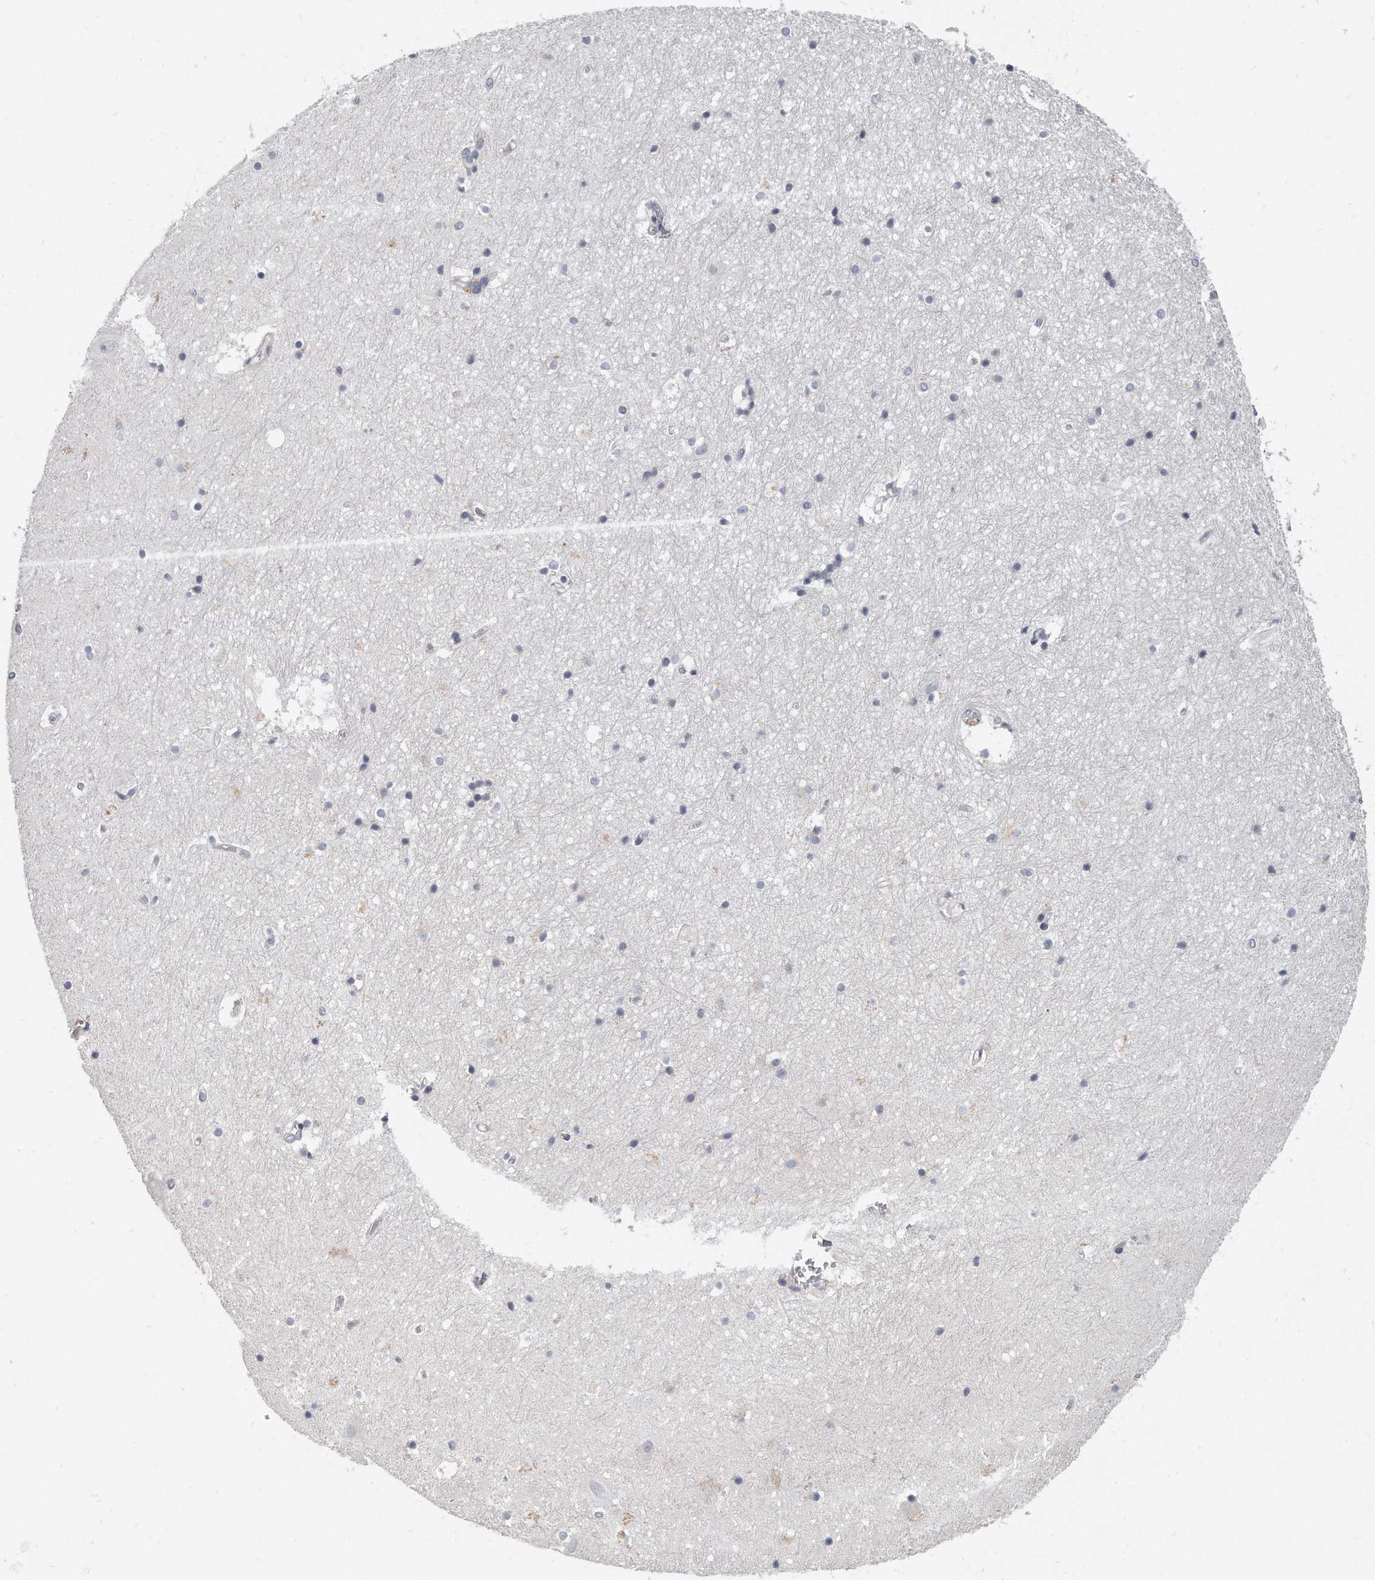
{"staining": {"intensity": "negative", "quantity": "none", "location": "none"}, "tissue": "hippocampus", "cell_type": "Glial cells", "image_type": "normal", "snomed": [{"axis": "morphology", "description": "Normal tissue, NOS"}, {"axis": "topography", "description": "Hippocampus"}], "caption": "DAB (3,3'-diaminobenzidine) immunohistochemical staining of unremarkable human hippocampus displays no significant staining in glial cells.", "gene": "PLEKHA6", "patient": {"sex": "female", "age": 52}}